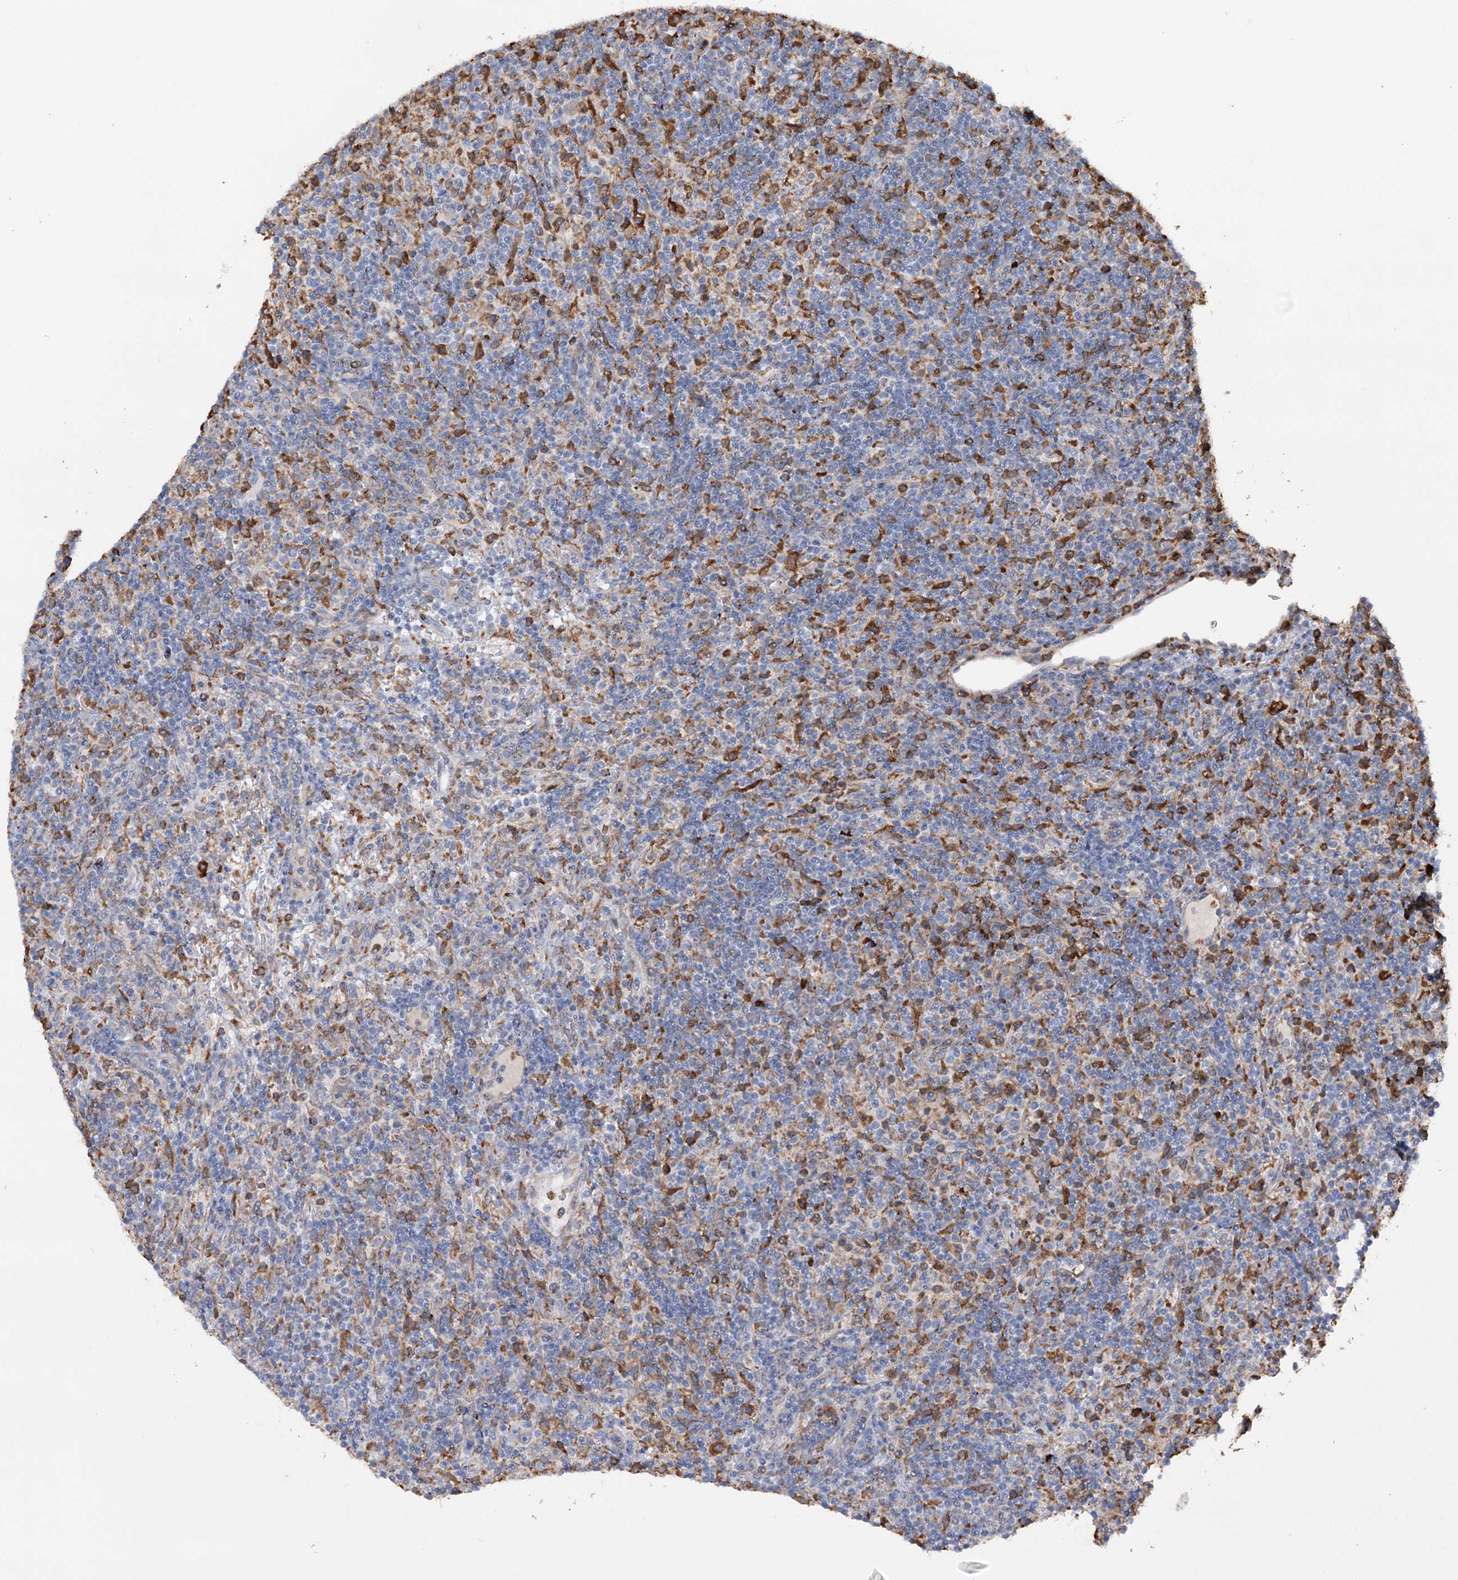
{"staining": {"intensity": "negative", "quantity": "none", "location": "none"}, "tissue": "lymphoma", "cell_type": "Tumor cells", "image_type": "cancer", "snomed": [{"axis": "morphology", "description": "Hodgkin's disease, NOS"}, {"axis": "topography", "description": "Lymph node"}], "caption": "The micrograph demonstrates no staining of tumor cells in lymphoma.", "gene": "TRIM71", "patient": {"sex": "male", "age": 70}}